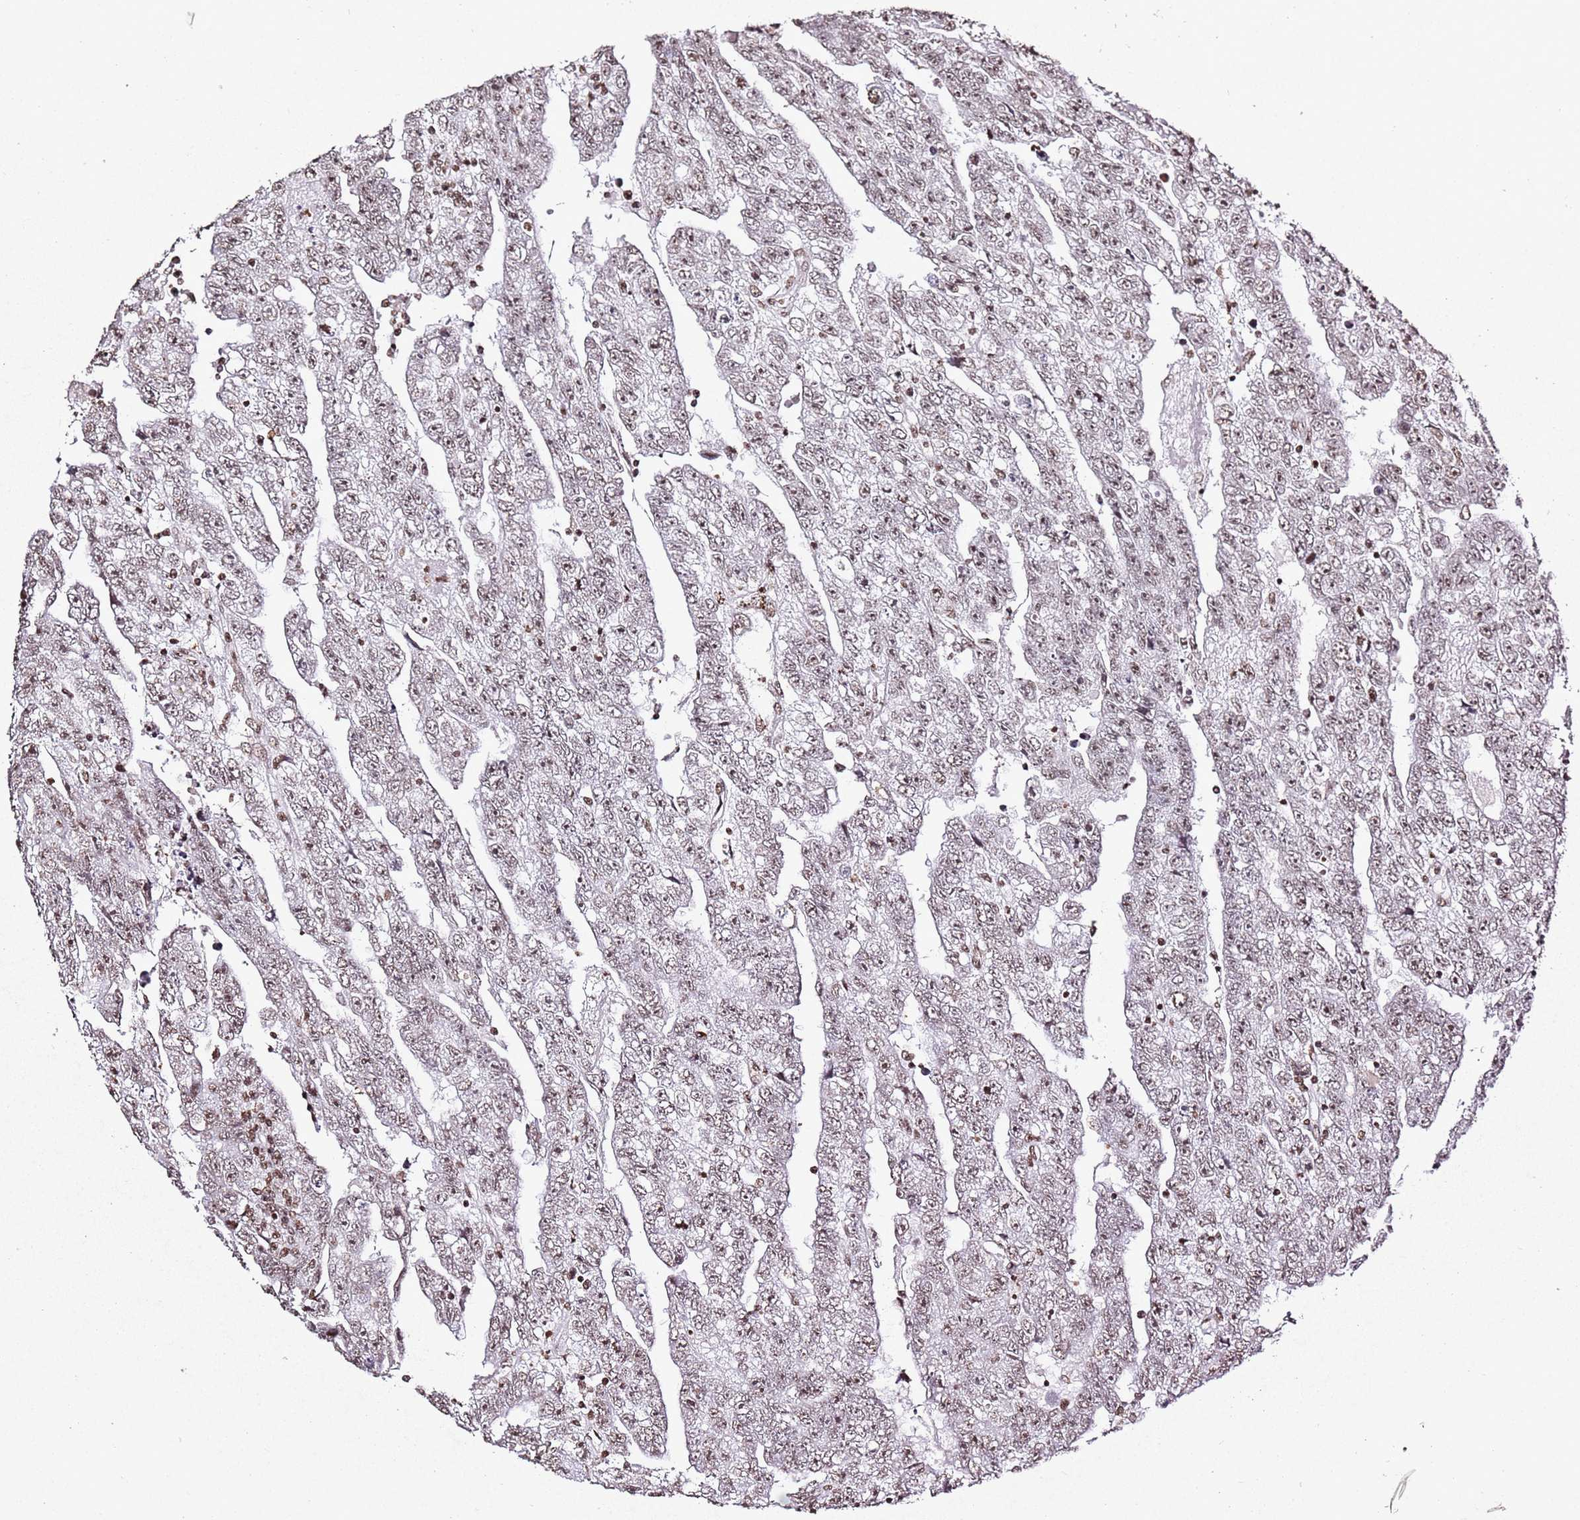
{"staining": {"intensity": "weak", "quantity": ">75%", "location": "nuclear"}, "tissue": "testis cancer", "cell_type": "Tumor cells", "image_type": "cancer", "snomed": [{"axis": "morphology", "description": "Carcinoma, Embryonal, NOS"}, {"axis": "topography", "description": "Testis"}], "caption": "This histopathology image demonstrates IHC staining of human testis cancer, with low weak nuclear staining in about >75% of tumor cells.", "gene": "BMAL1", "patient": {"sex": "male", "age": 25}}